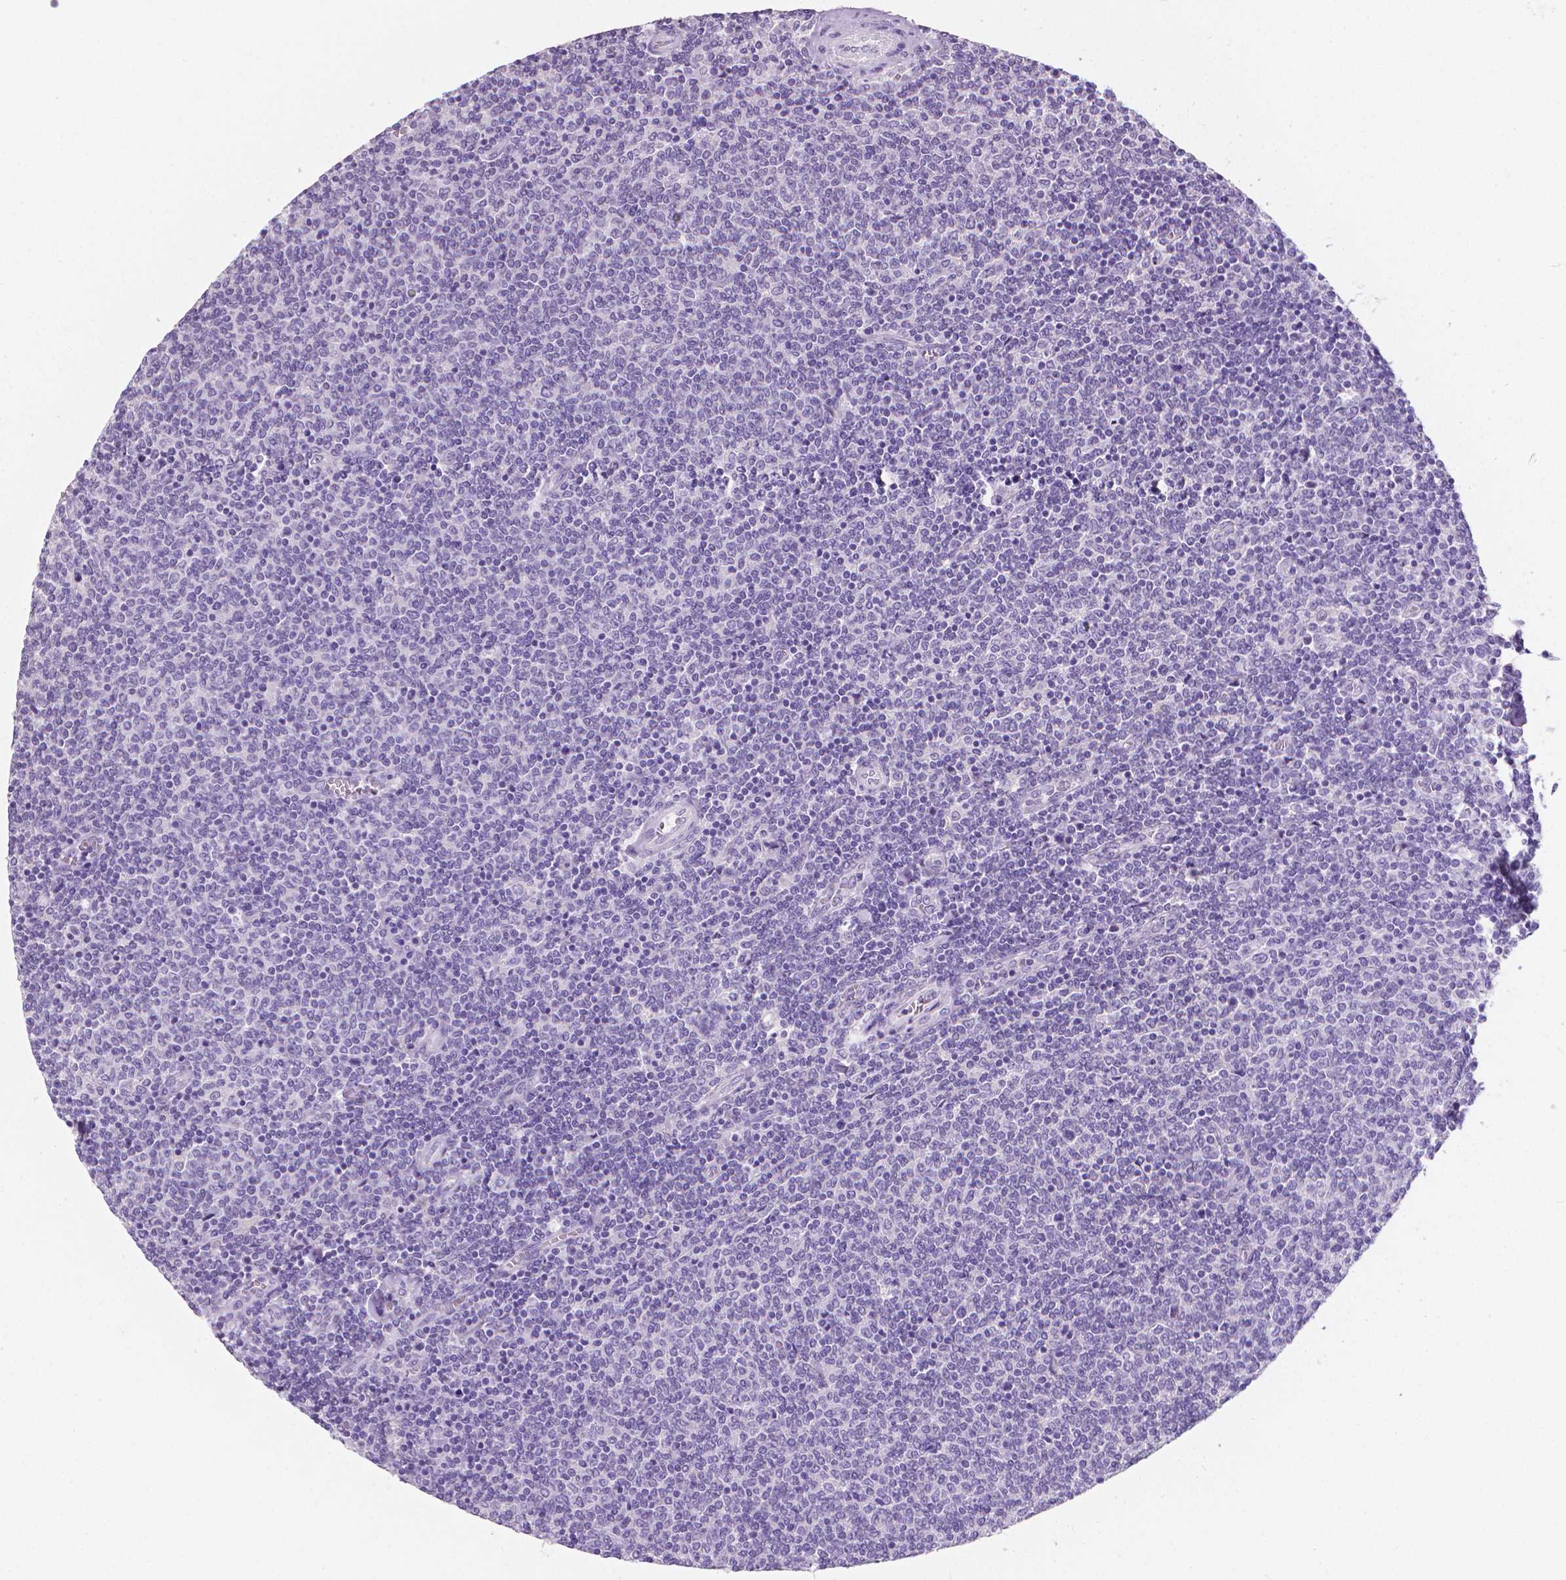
{"staining": {"intensity": "negative", "quantity": "none", "location": "none"}, "tissue": "lymphoma", "cell_type": "Tumor cells", "image_type": "cancer", "snomed": [{"axis": "morphology", "description": "Malignant lymphoma, non-Hodgkin's type, Low grade"}, {"axis": "topography", "description": "Lymph node"}], "caption": "Immunohistochemistry (IHC) of malignant lymphoma, non-Hodgkin's type (low-grade) reveals no positivity in tumor cells. (IHC, brightfield microscopy, high magnification).", "gene": "XPNPEP2", "patient": {"sex": "male", "age": 52}}